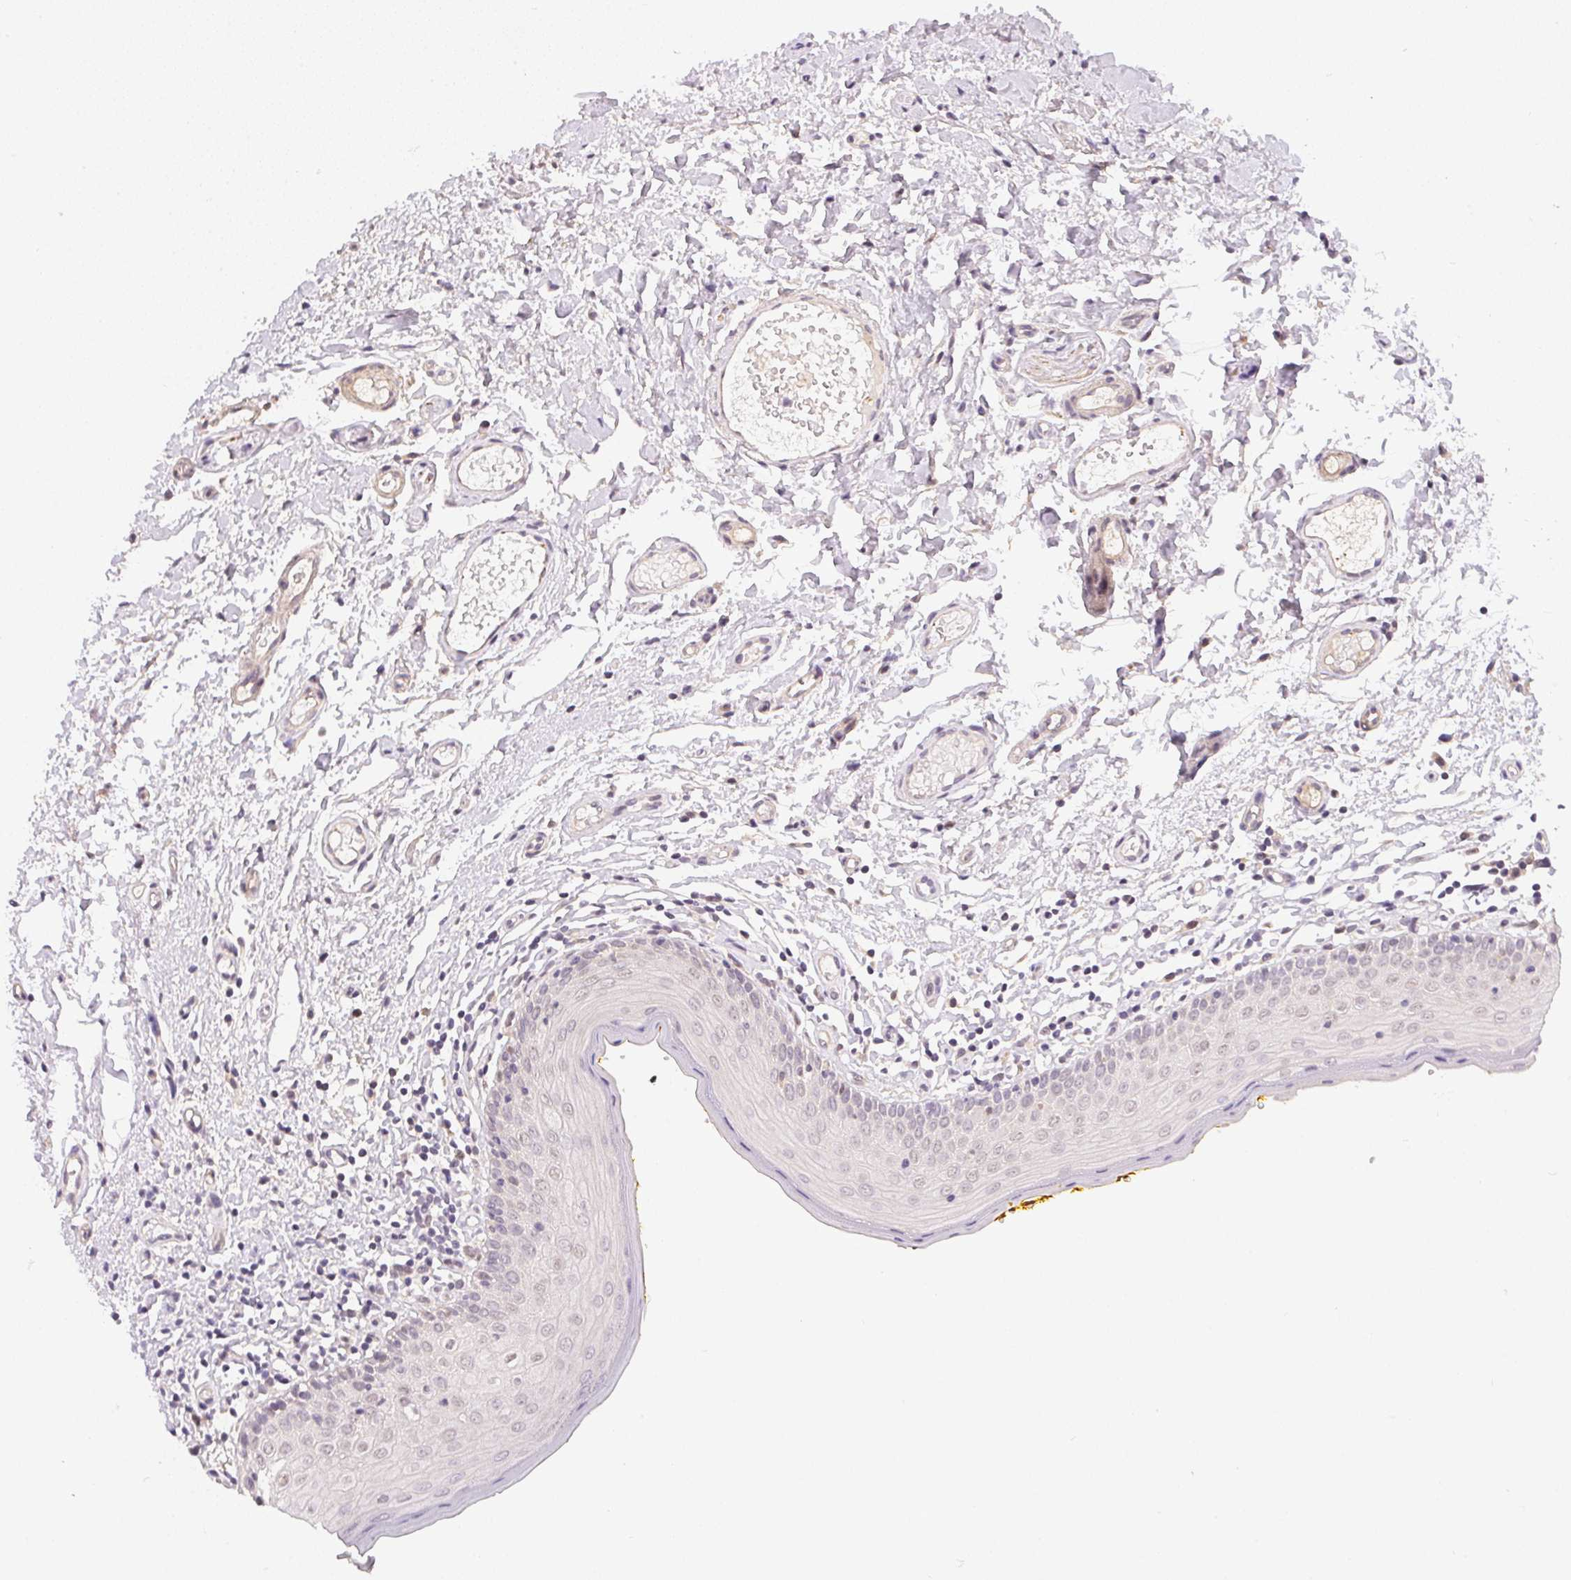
{"staining": {"intensity": "weak", "quantity": "25%-75%", "location": "nuclear"}, "tissue": "oral mucosa", "cell_type": "Squamous epithelial cells", "image_type": "normal", "snomed": [{"axis": "morphology", "description": "Normal tissue, NOS"}, {"axis": "topography", "description": "Oral tissue"}, {"axis": "topography", "description": "Tounge, NOS"}], "caption": "Immunohistochemistry (IHC) (DAB) staining of unremarkable human oral mucosa reveals weak nuclear protein positivity in about 25%-75% of squamous epithelial cells.", "gene": "CFAP92", "patient": {"sex": "female", "age": 58}}